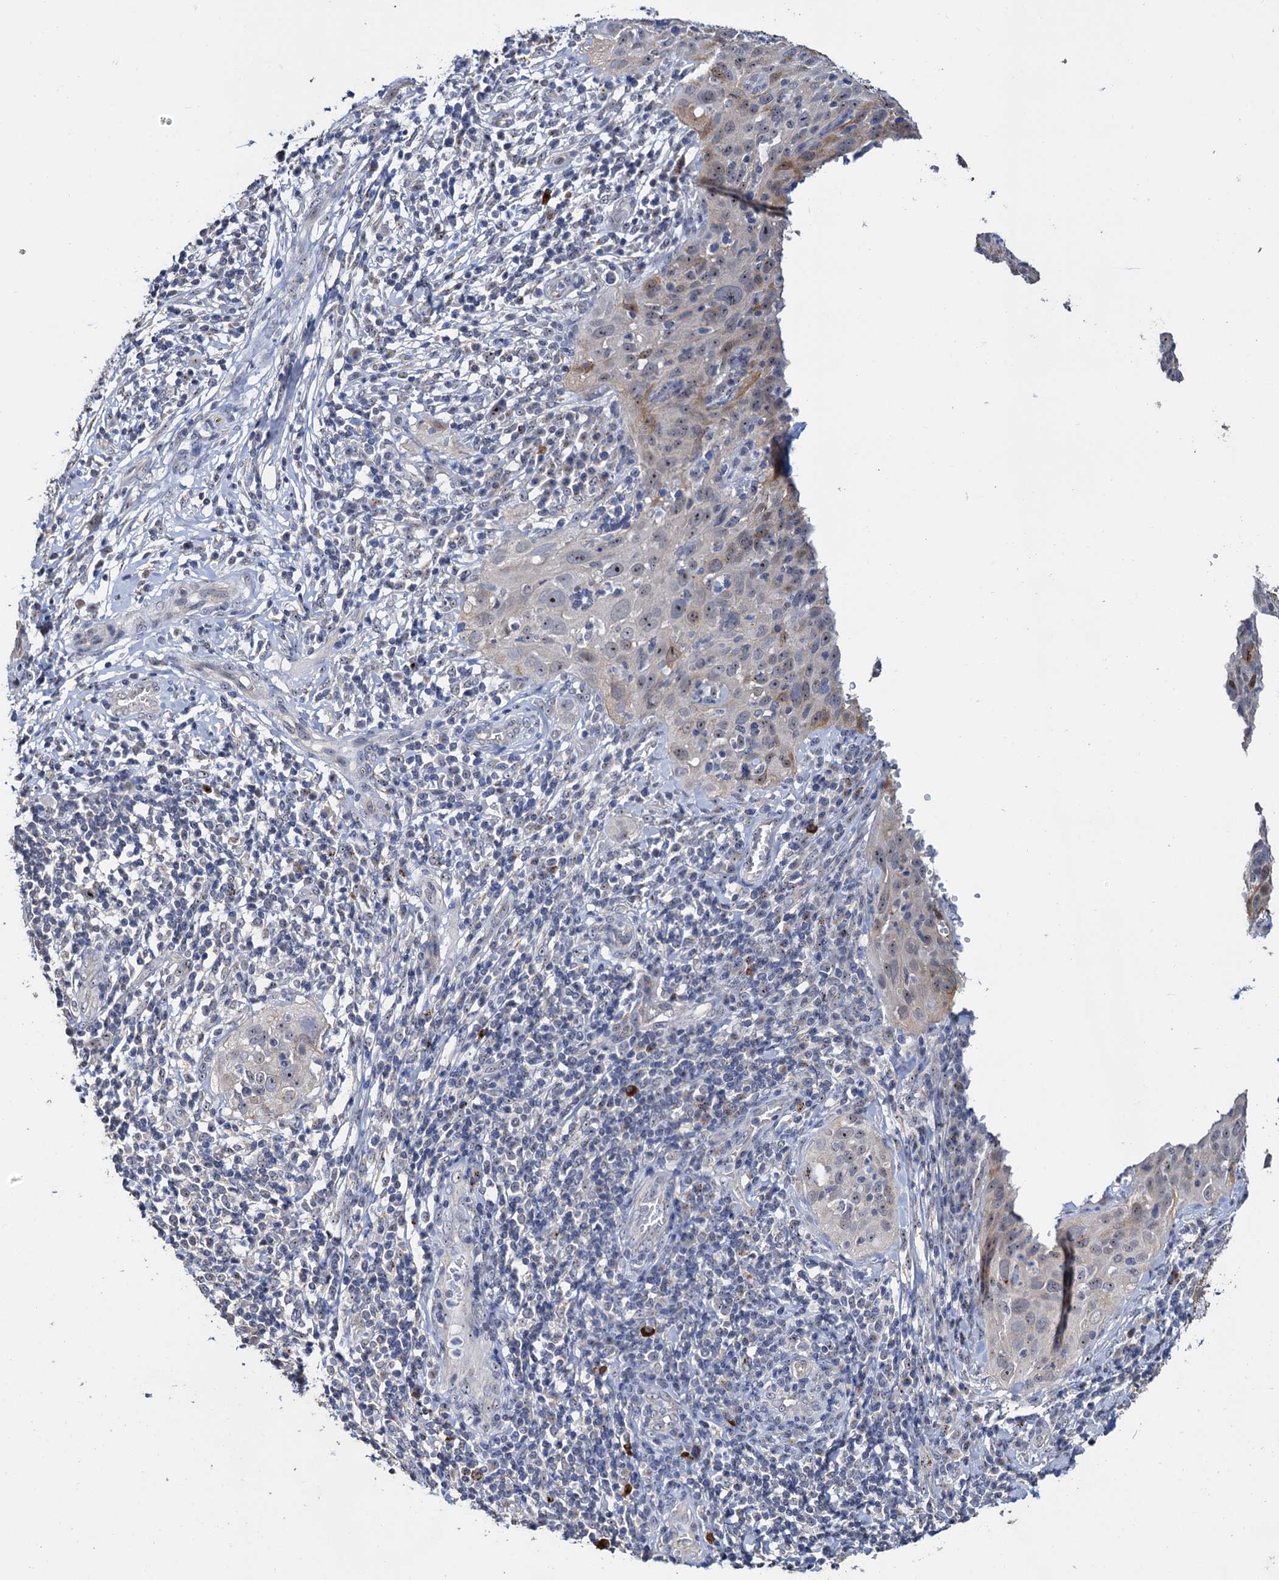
{"staining": {"intensity": "weak", "quantity": "<25%", "location": "cytoplasmic/membranous,nuclear"}, "tissue": "cervical cancer", "cell_type": "Tumor cells", "image_type": "cancer", "snomed": [{"axis": "morphology", "description": "Squamous cell carcinoma, NOS"}, {"axis": "topography", "description": "Cervix"}], "caption": "DAB immunohistochemical staining of human cervical cancer (squamous cell carcinoma) demonstrates no significant expression in tumor cells.", "gene": "C2CD3", "patient": {"sex": "female", "age": 31}}